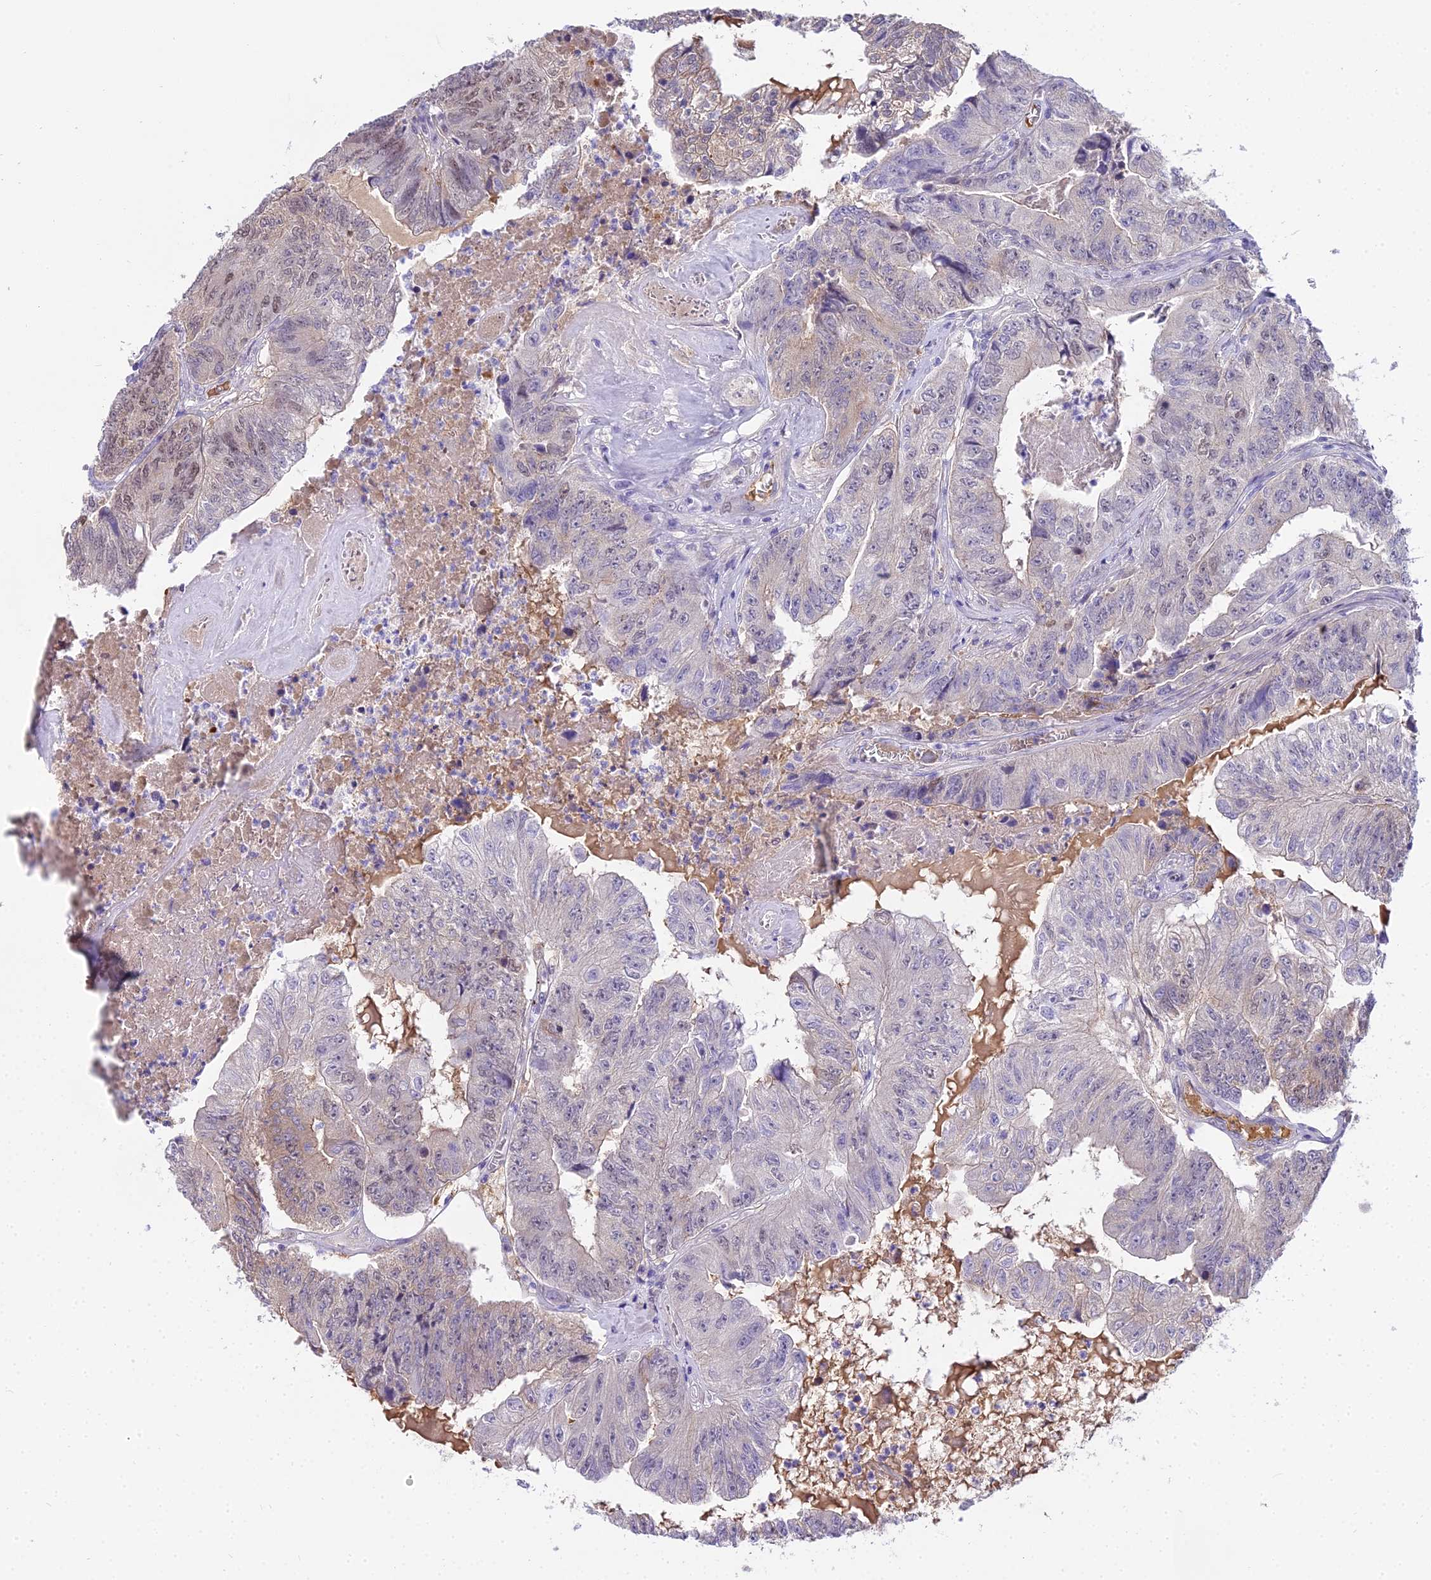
{"staining": {"intensity": "weak", "quantity": "<25%", "location": "nuclear"}, "tissue": "colorectal cancer", "cell_type": "Tumor cells", "image_type": "cancer", "snomed": [{"axis": "morphology", "description": "Adenocarcinoma, NOS"}, {"axis": "topography", "description": "Colon"}], "caption": "Tumor cells are negative for protein expression in human colorectal cancer (adenocarcinoma).", "gene": "MAT2A", "patient": {"sex": "female", "age": 67}}